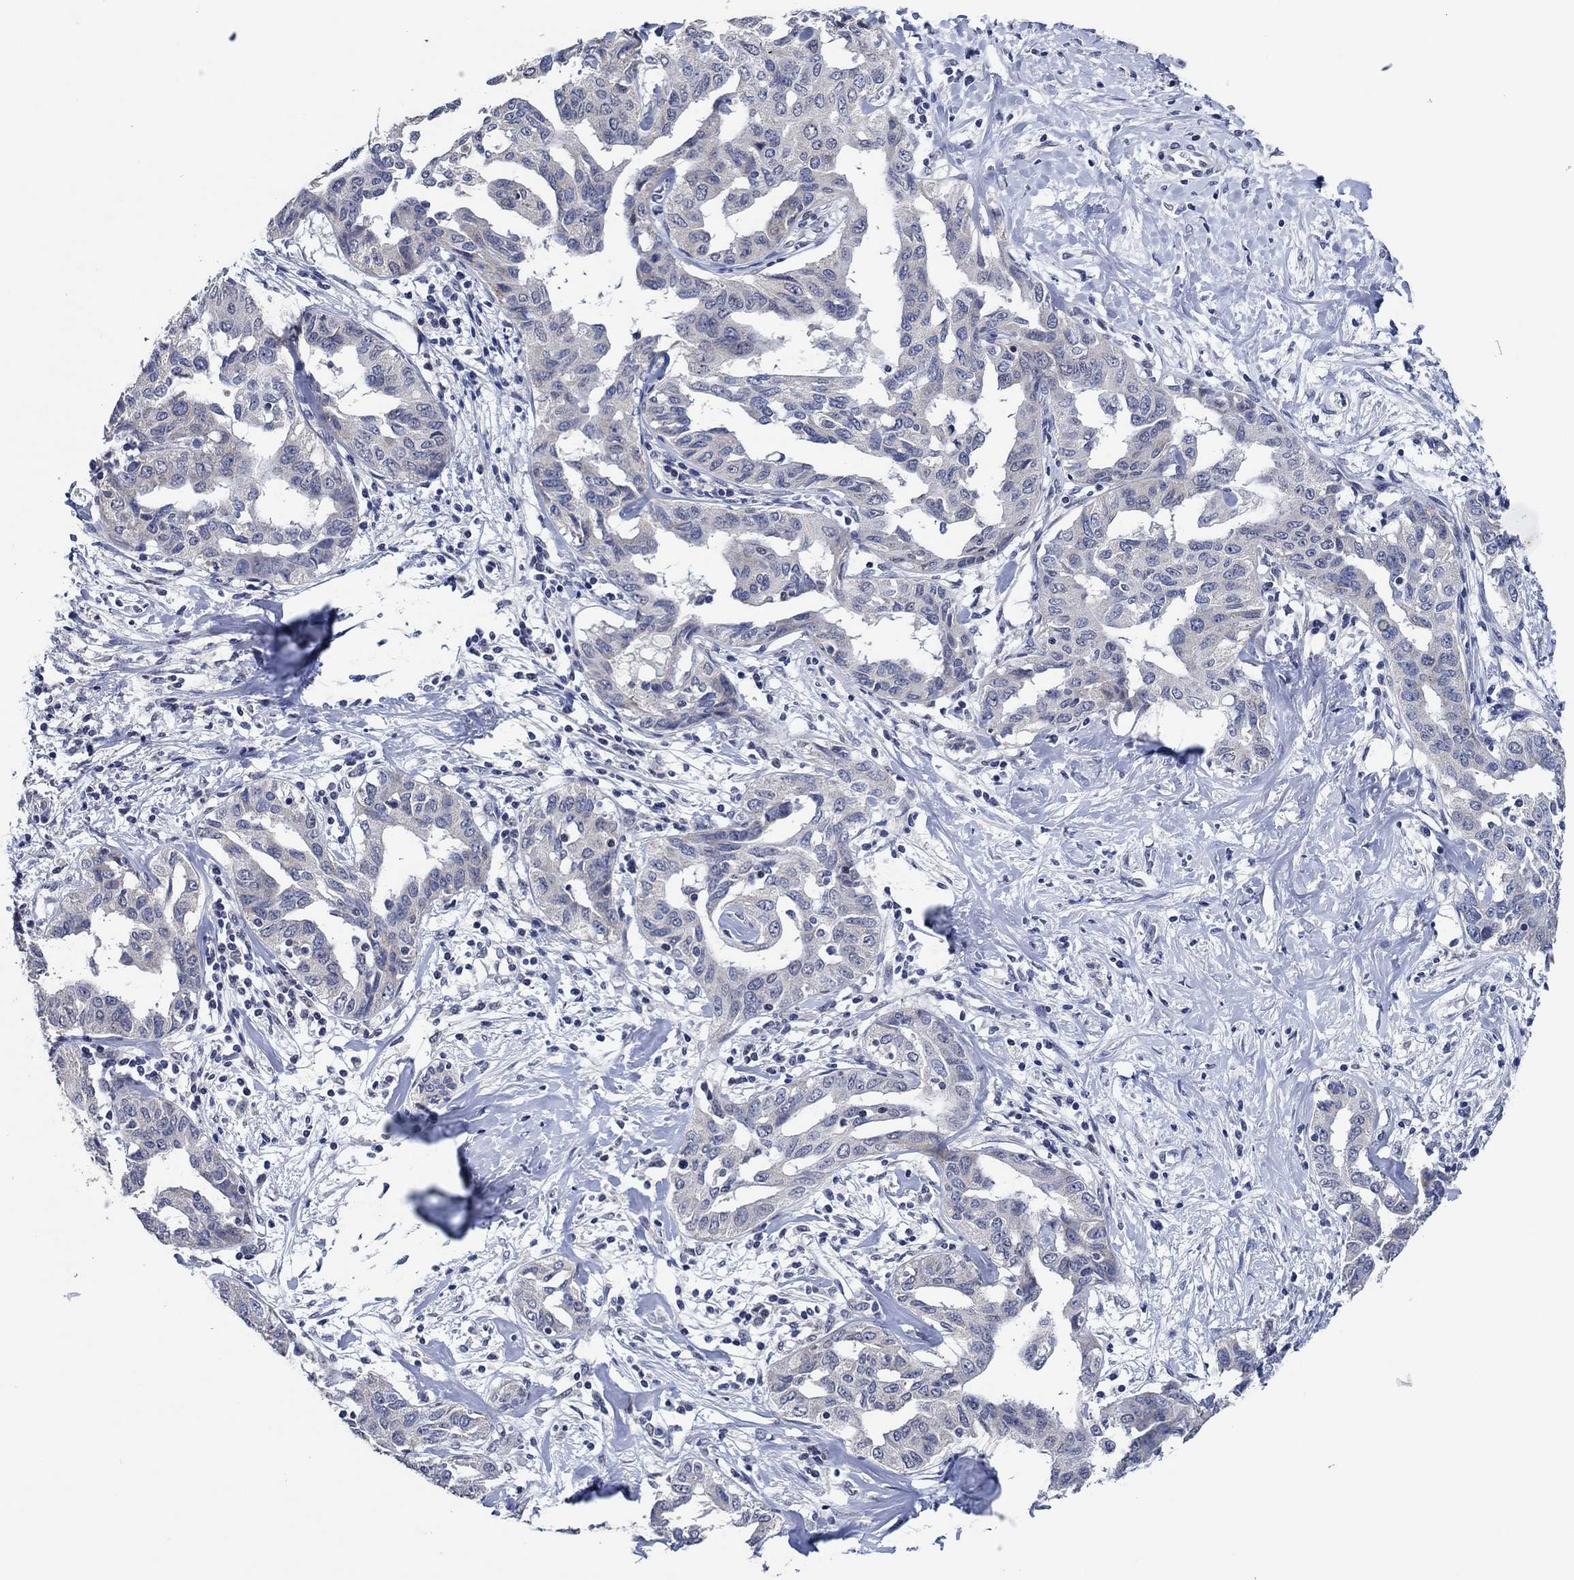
{"staining": {"intensity": "negative", "quantity": "none", "location": "none"}, "tissue": "liver cancer", "cell_type": "Tumor cells", "image_type": "cancer", "snomed": [{"axis": "morphology", "description": "Cholangiocarcinoma"}, {"axis": "topography", "description": "Liver"}], "caption": "A photomicrograph of liver cancer (cholangiocarcinoma) stained for a protein exhibits no brown staining in tumor cells.", "gene": "PRRT3", "patient": {"sex": "male", "age": 59}}